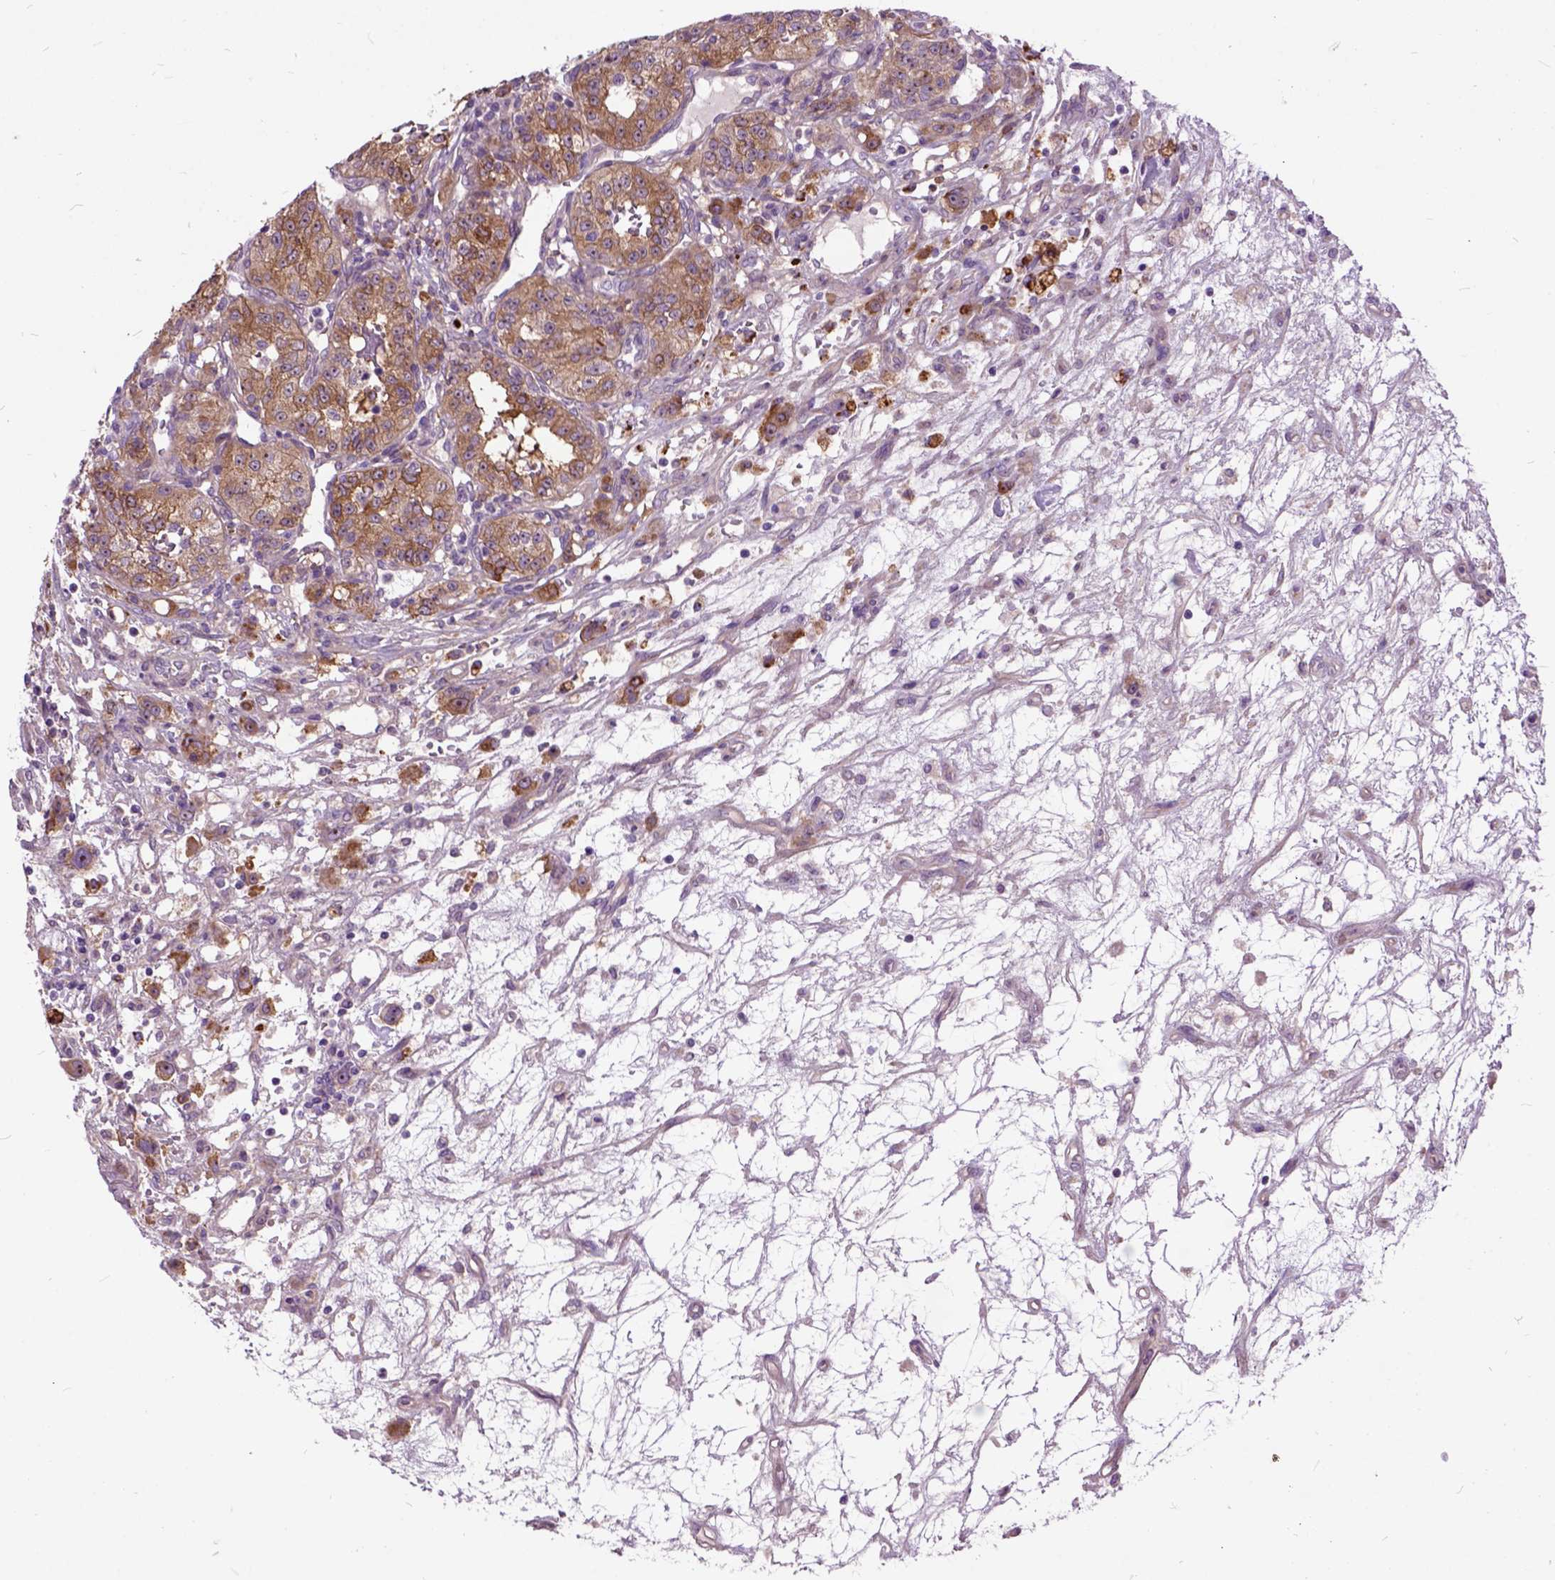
{"staining": {"intensity": "moderate", "quantity": ">75%", "location": "cytoplasmic/membranous"}, "tissue": "renal cancer", "cell_type": "Tumor cells", "image_type": "cancer", "snomed": [{"axis": "morphology", "description": "Adenocarcinoma, NOS"}, {"axis": "topography", "description": "Kidney"}], "caption": "Immunohistochemistry (DAB (3,3'-diaminobenzidine)) staining of renal adenocarcinoma displays moderate cytoplasmic/membranous protein staining in approximately >75% of tumor cells.", "gene": "MAPT", "patient": {"sex": "female", "age": 63}}